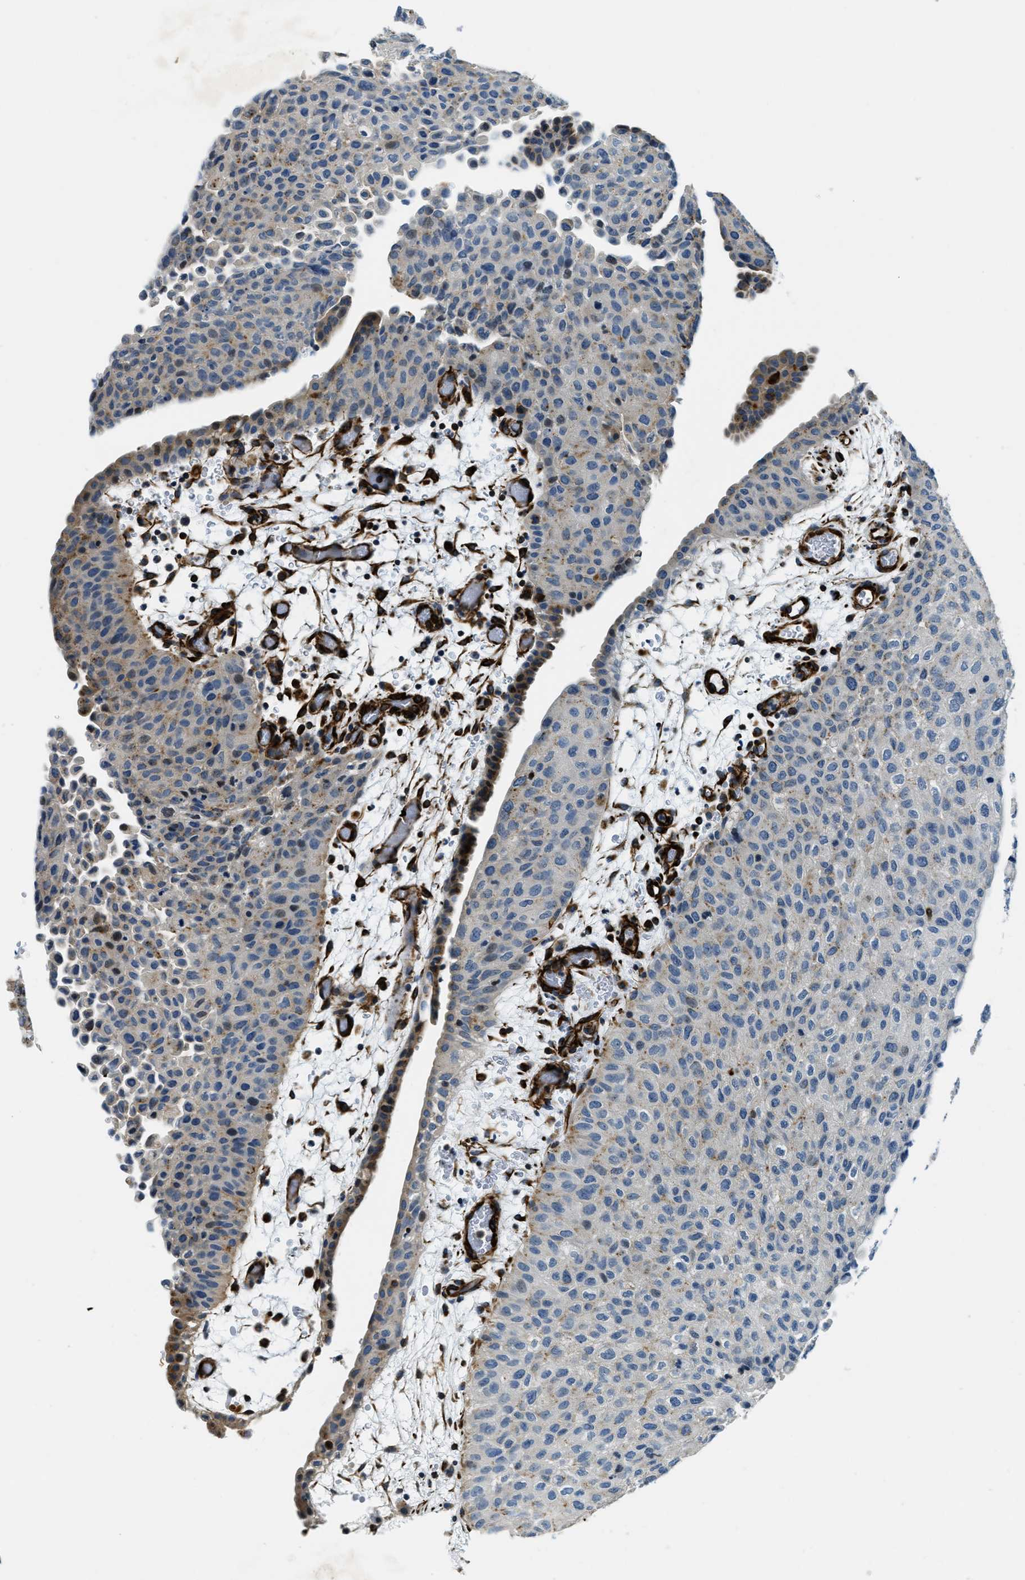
{"staining": {"intensity": "weak", "quantity": "<25%", "location": "cytoplasmic/membranous"}, "tissue": "urothelial cancer", "cell_type": "Tumor cells", "image_type": "cancer", "snomed": [{"axis": "morphology", "description": "Urothelial carcinoma, Low grade"}, {"axis": "morphology", "description": "Urothelial carcinoma, High grade"}, {"axis": "topography", "description": "Urinary bladder"}], "caption": "Immunohistochemistry micrograph of human low-grade urothelial carcinoma stained for a protein (brown), which shows no expression in tumor cells.", "gene": "GNS", "patient": {"sex": "male", "age": 35}}